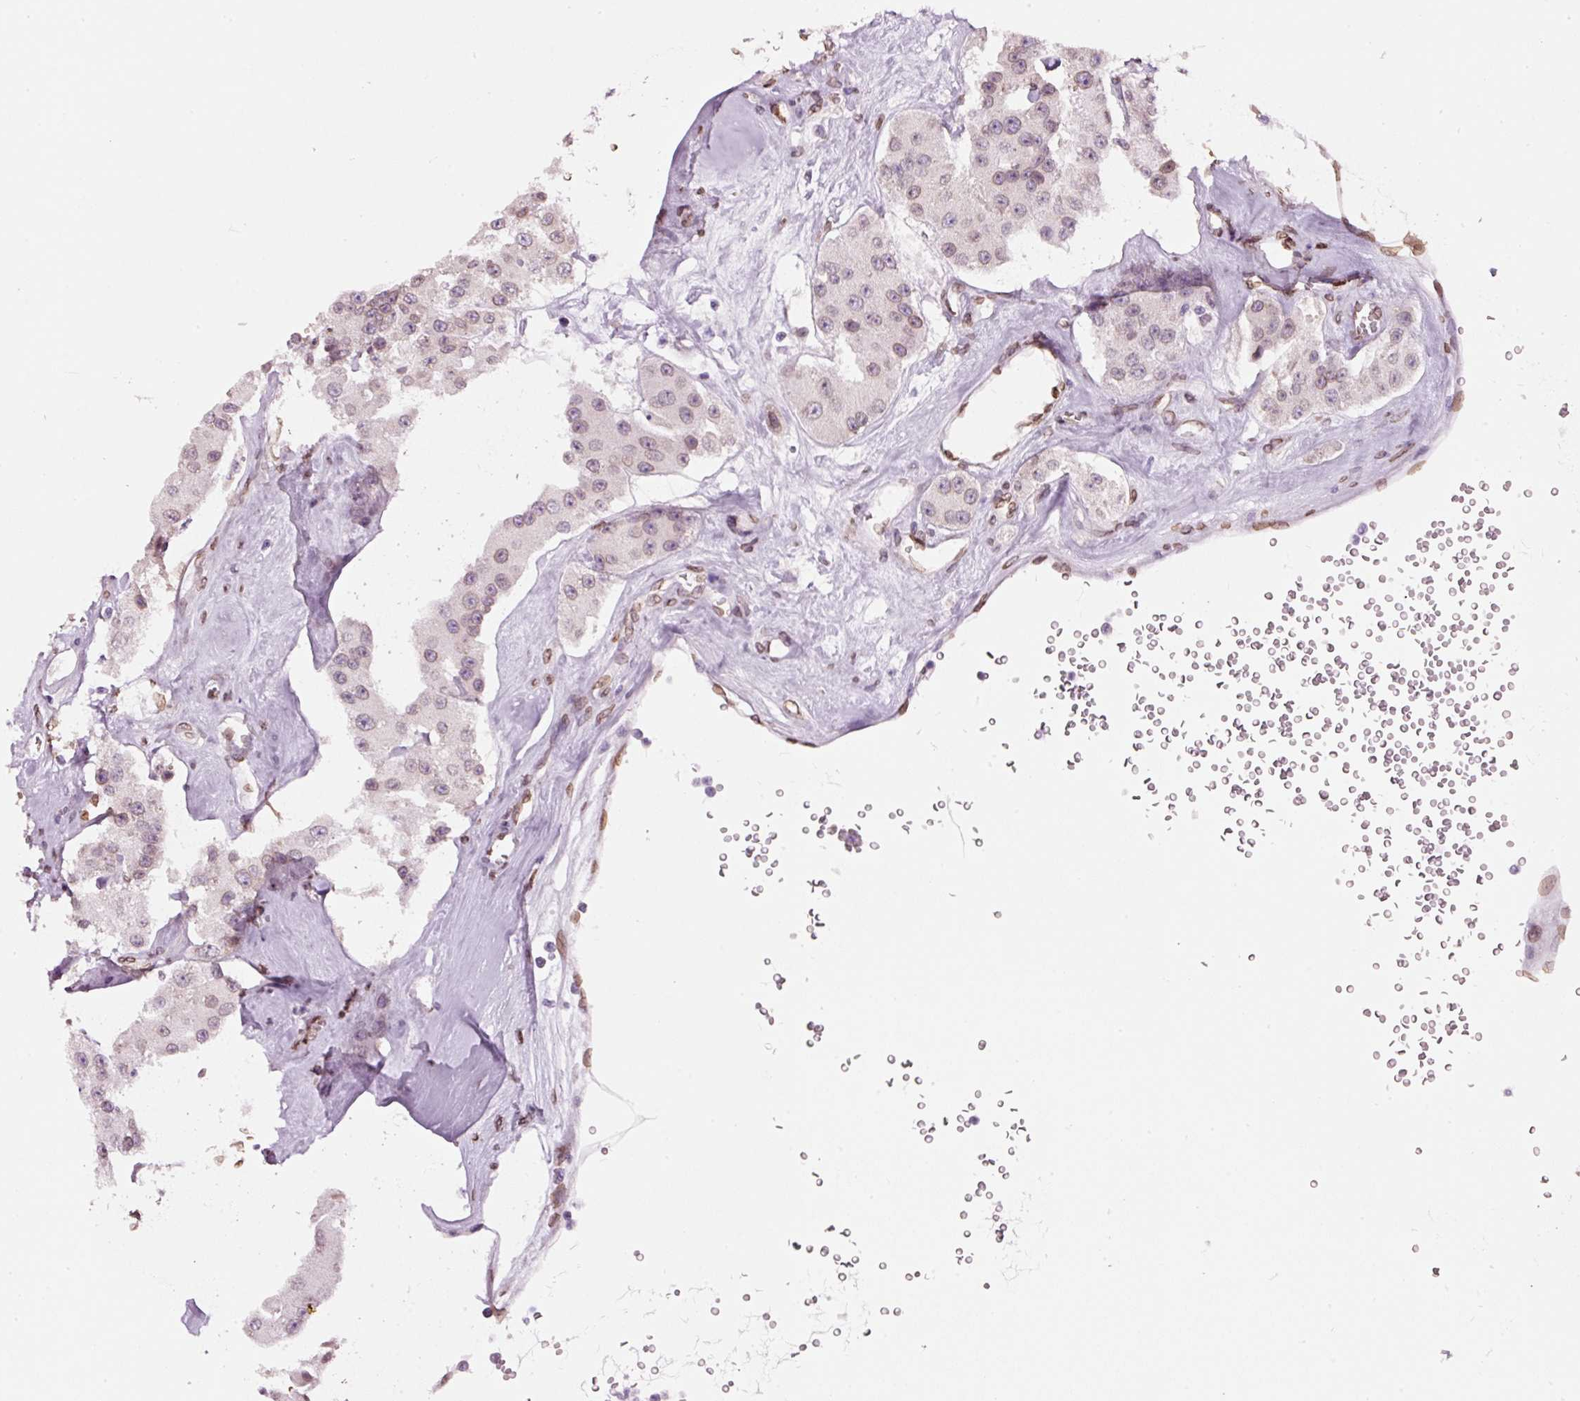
{"staining": {"intensity": "weak", "quantity": "25%-75%", "location": "cytoplasmic/membranous,nuclear"}, "tissue": "carcinoid", "cell_type": "Tumor cells", "image_type": "cancer", "snomed": [{"axis": "morphology", "description": "Carcinoid, malignant, NOS"}, {"axis": "topography", "description": "Pancreas"}], "caption": "Immunohistochemical staining of carcinoid (malignant) demonstrates weak cytoplasmic/membranous and nuclear protein expression in approximately 25%-75% of tumor cells. Using DAB (3,3'-diaminobenzidine) (brown) and hematoxylin (blue) stains, captured at high magnification using brightfield microscopy.", "gene": "ZNF224", "patient": {"sex": "male", "age": 41}}